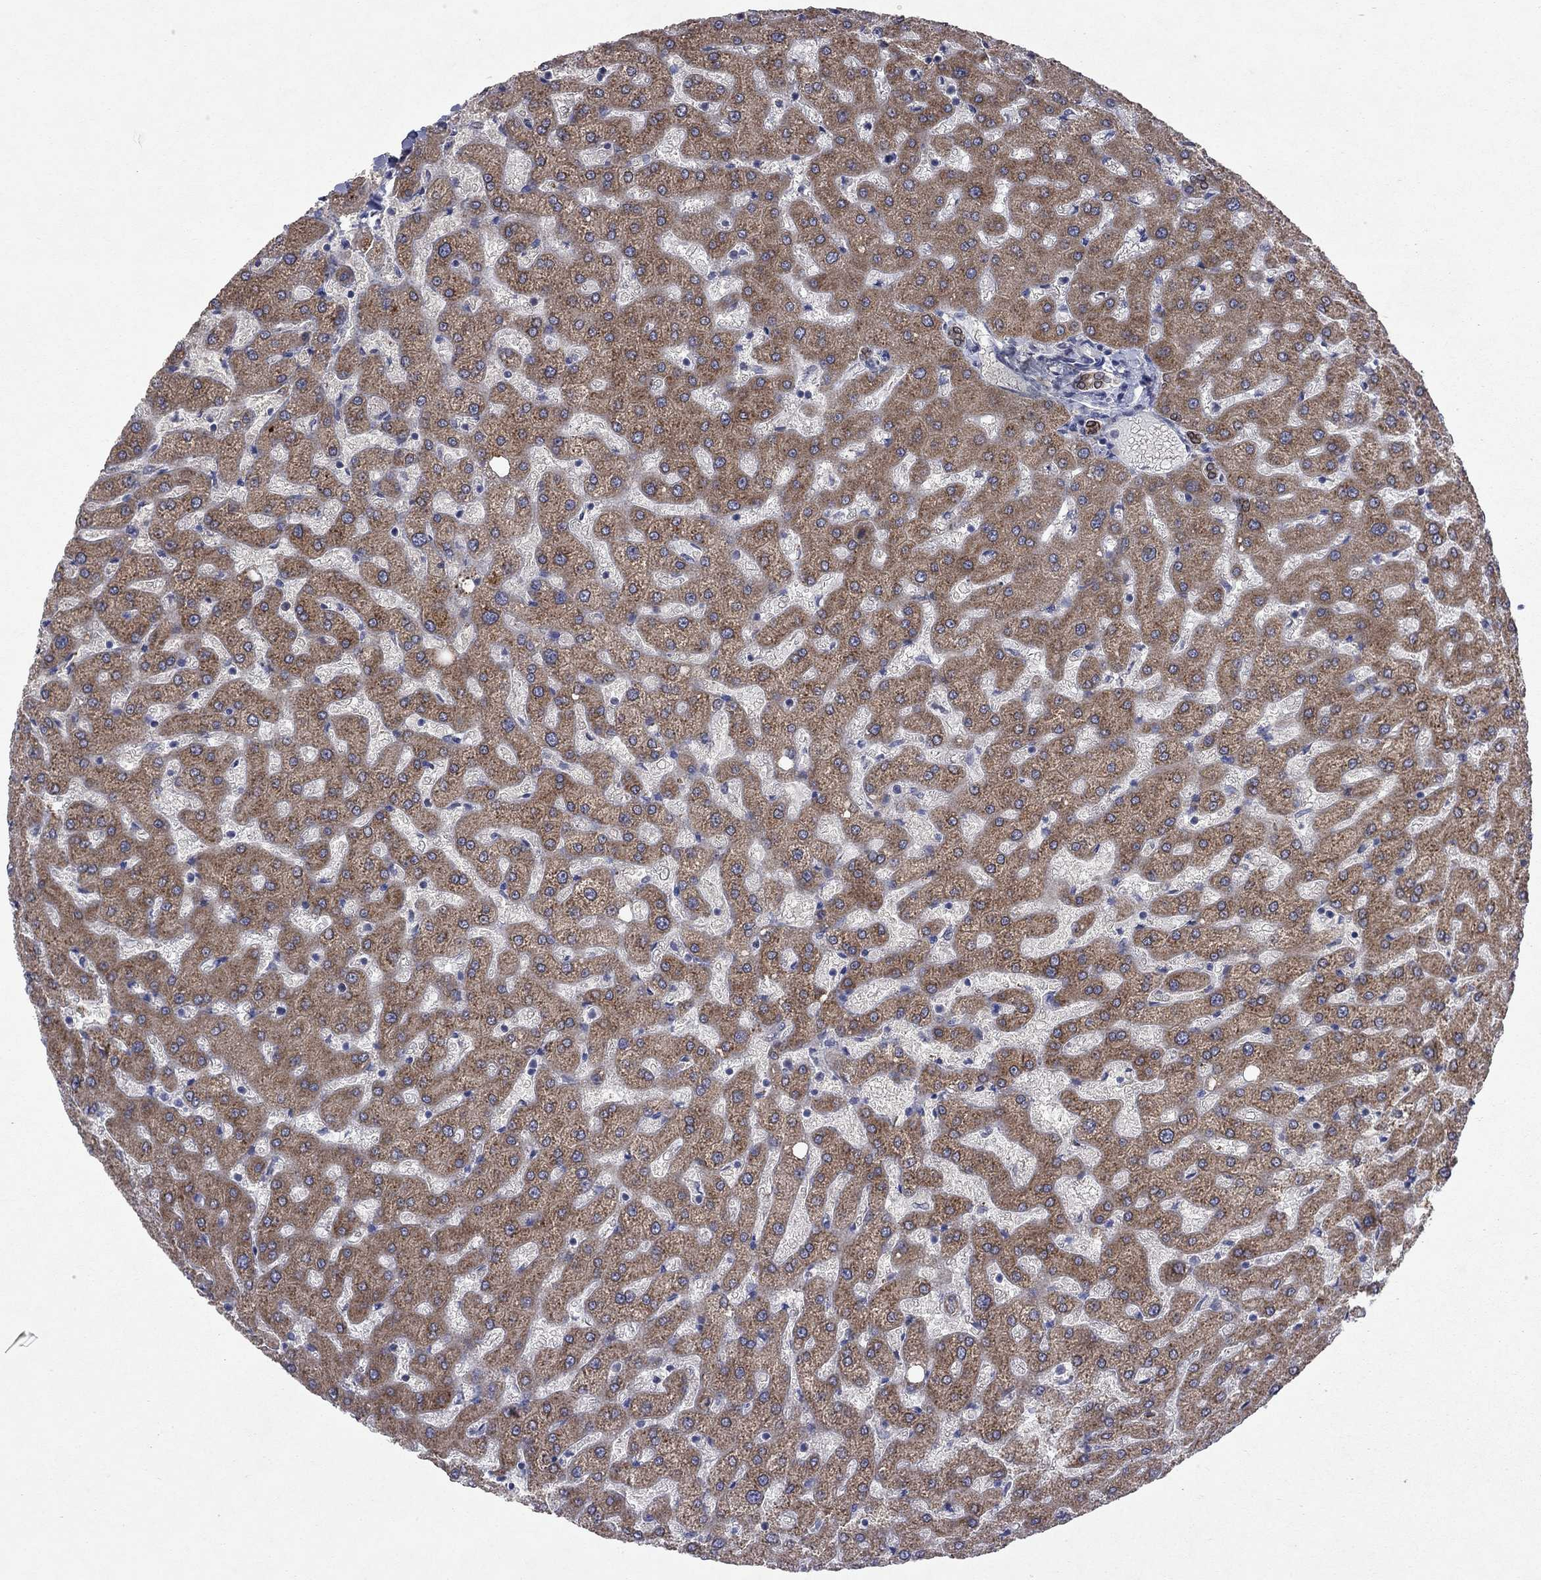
{"staining": {"intensity": "moderate", "quantity": ">75%", "location": "cytoplasmic/membranous"}, "tissue": "liver", "cell_type": "Cholangiocytes", "image_type": "normal", "snomed": [{"axis": "morphology", "description": "Normal tissue, NOS"}, {"axis": "topography", "description": "Liver"}], "caption": "An immunohistochemistry (IHC) histopathology image of benign tissue is shown. Protein staining in brown shows moderate cytoplasmic/membranous positivity in liver within cholangiocytes.", "gene": "TMEM97", "patient": {"sex": "female", "age": 50}}